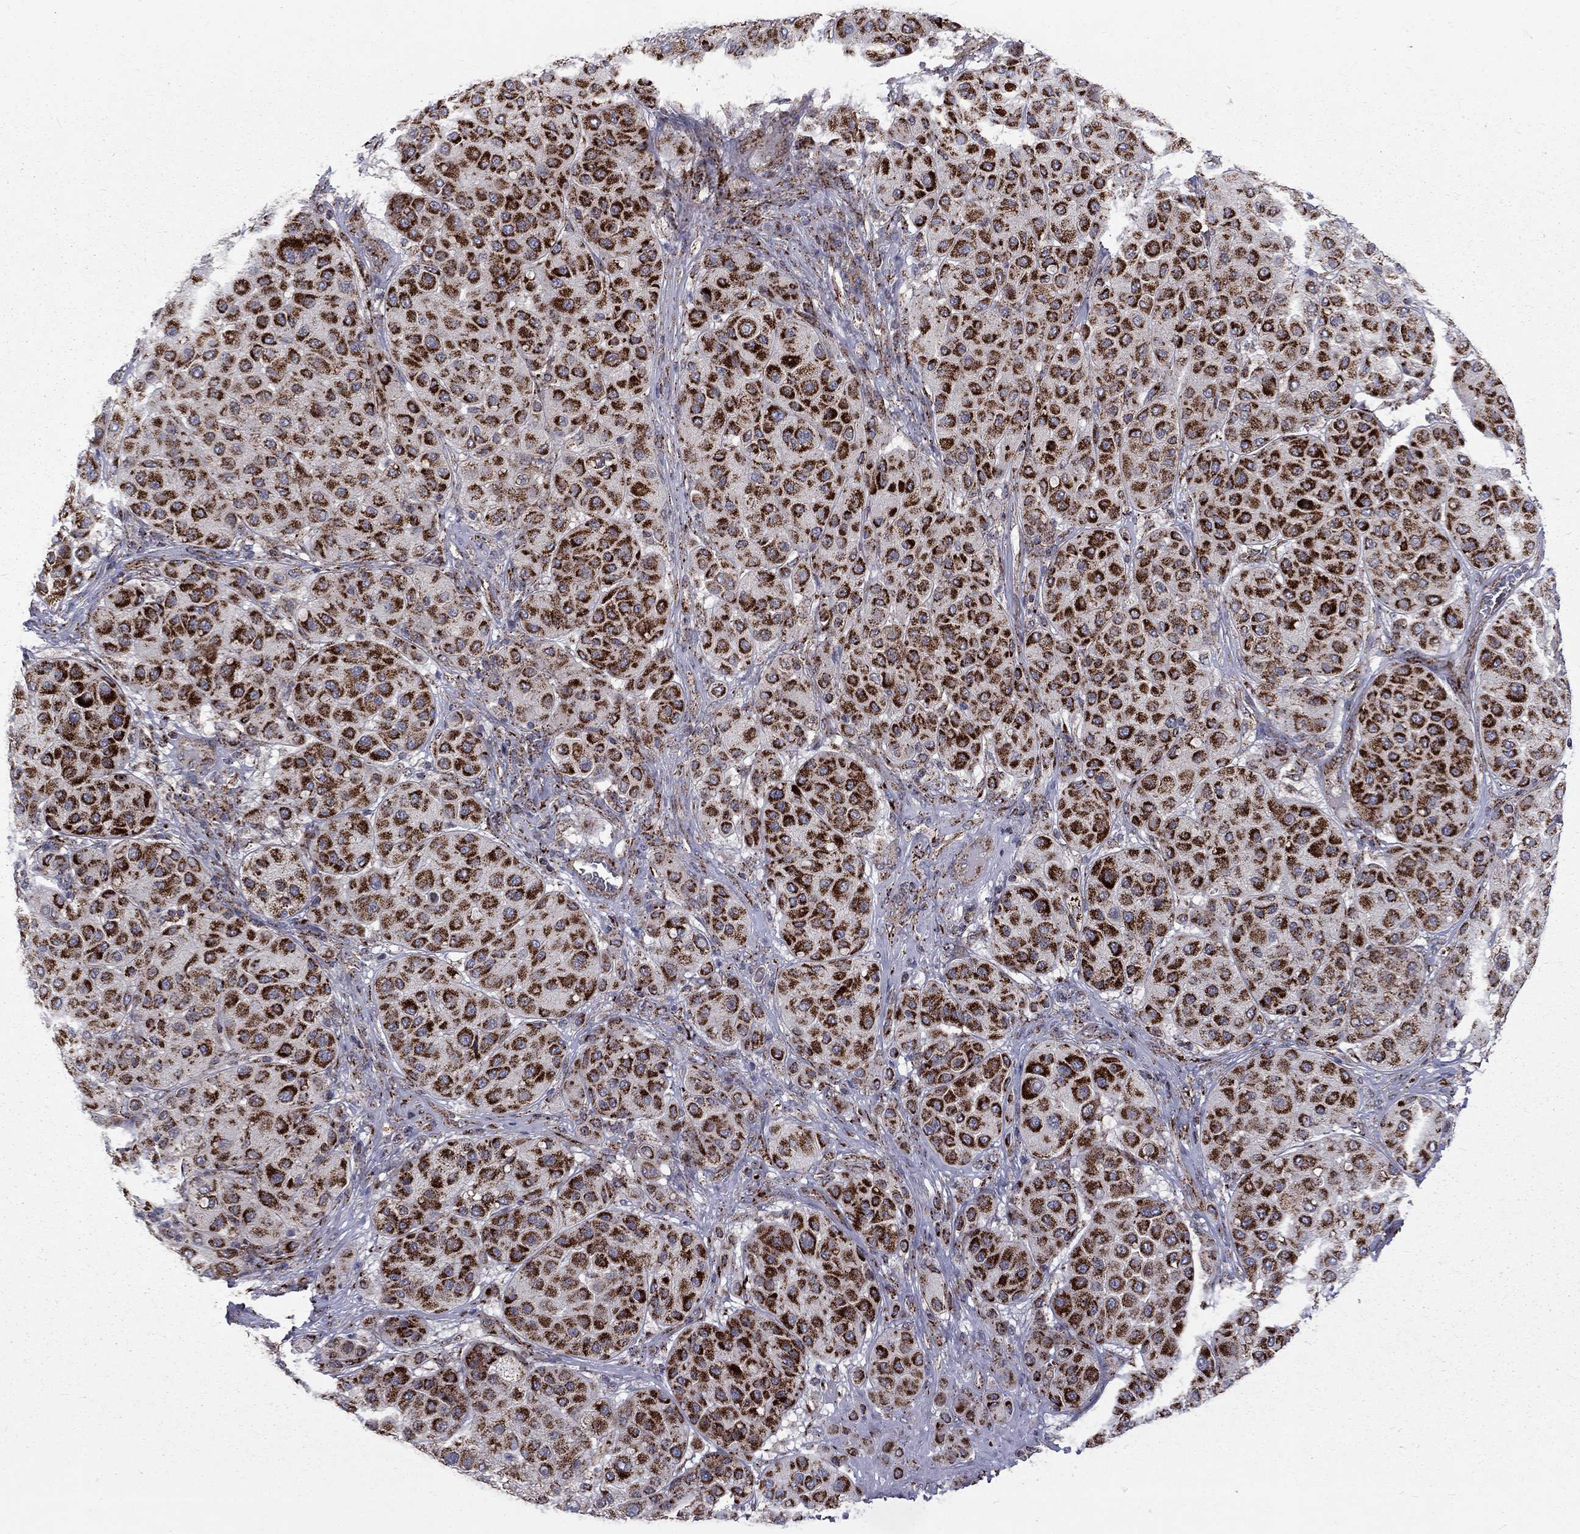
{"staining": {"intensity": "strong", "quantity": ">75%", "location": "cytoplasmic/membranous"}, "tissue": "melanoma", "cell_type": "Tumor cells", "image_type": "cancer", "snomed": [{"axis": "morphology", "description": "Malignant melanoma, Metastatic site"}, {"axis": "topography", "description": "Smooth muscle"}], "caption": "A photomicrograph of human malignant melanoma (metastatic site) stained for a protein demonstrates strong cytoplasmic/membranous brown staining in tumor cells.", "gene": "ALDH1B1", "patient": {"sex": "male", "age": 41}}